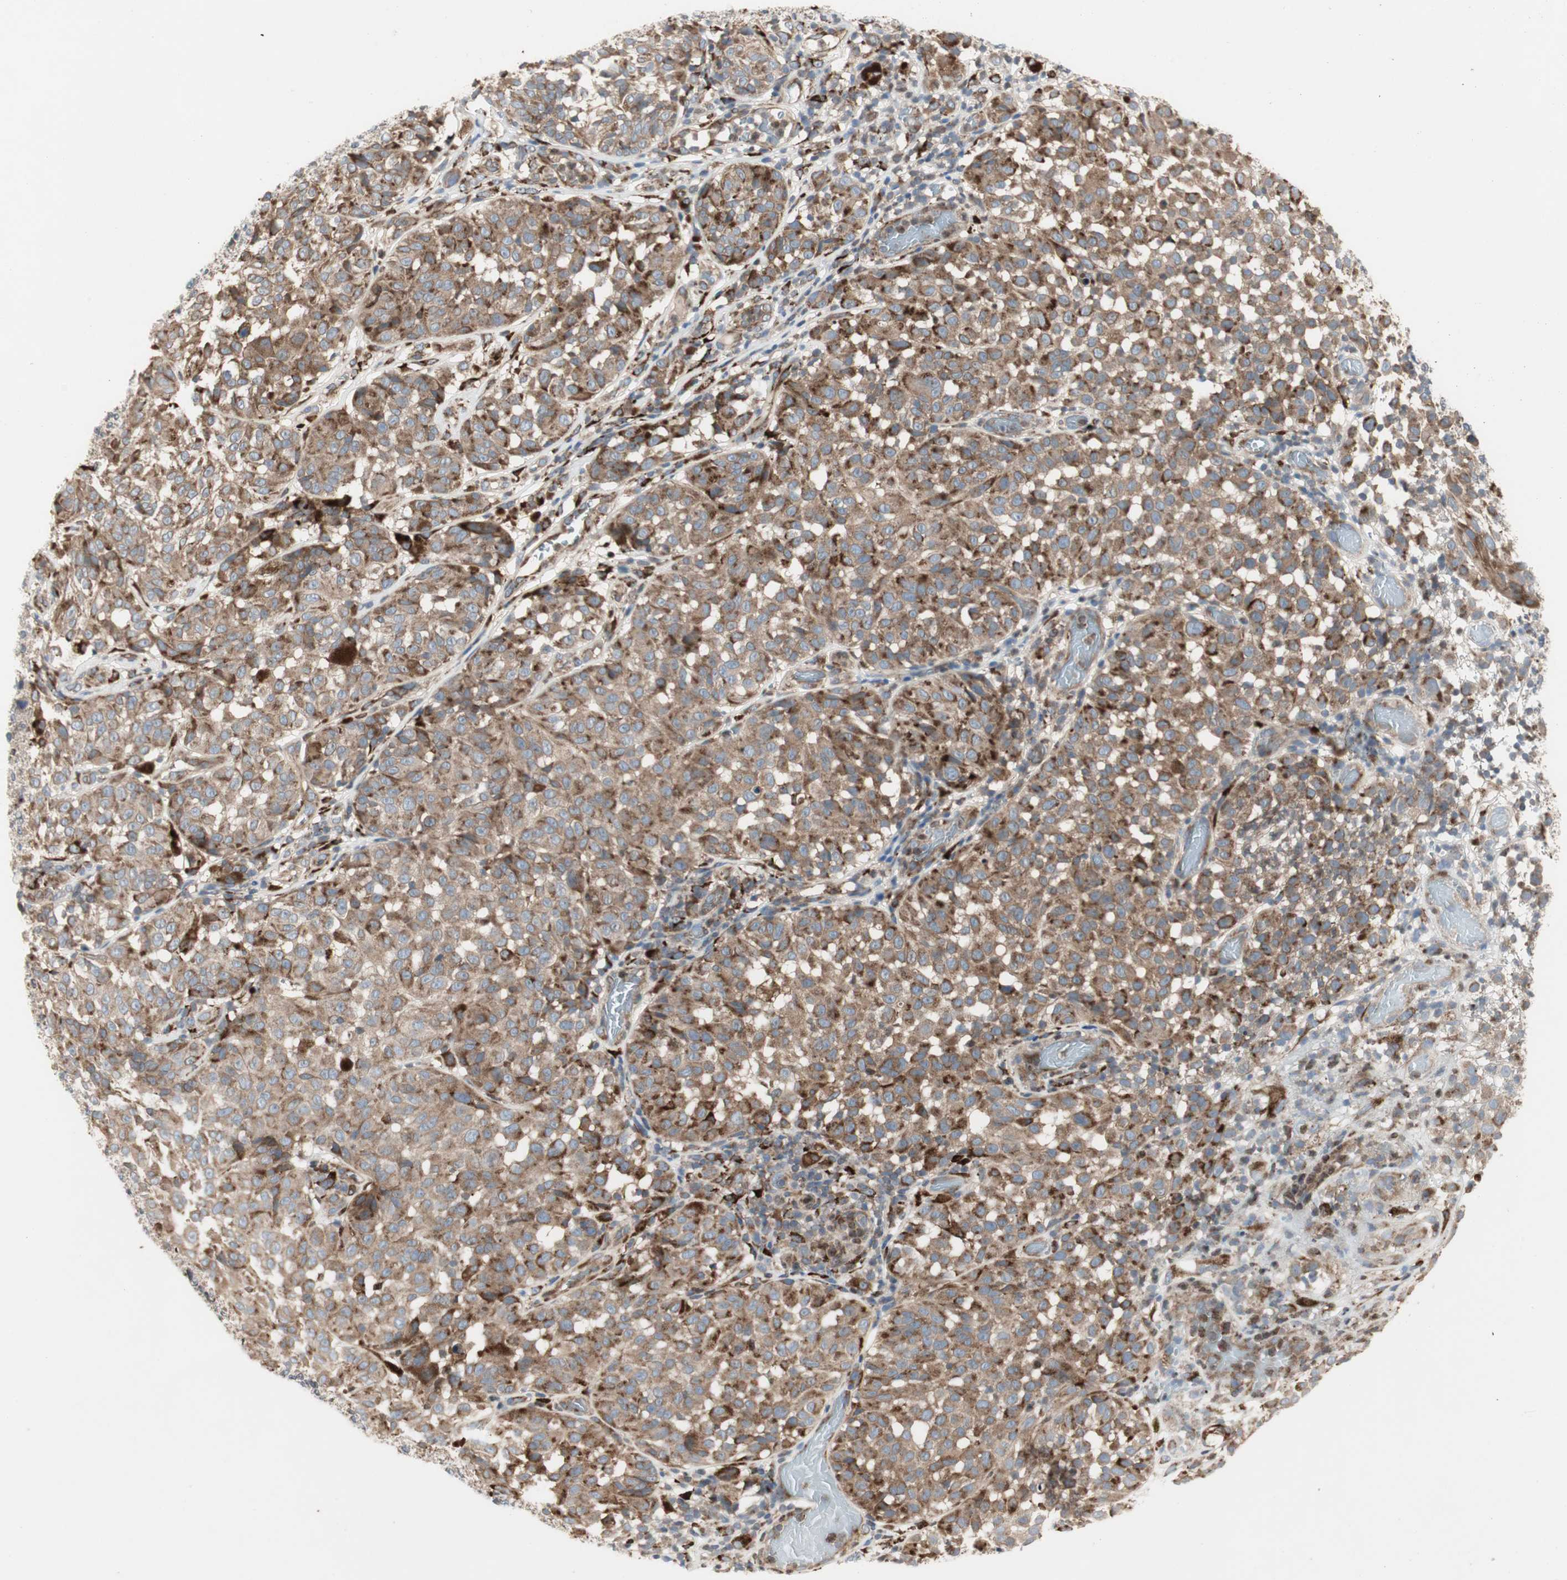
{"staining": {"intensity": "moderate", "quantity": ">75%", "location": "cytoplasmic/membranous"}, "tissue": "melanoma", "cell_type": "Tumor cells", "image_type": "cancer", "snomed": [{"axis": "morphology", "description": "Malignant melanoma, NOS"}, {"axis": "topography", "description": "Skin"}], "caption": "Melanoma stained with DAB (3,3'-diaminobenzidine) IHC demonstrates medium levels of moderate cytoplasmic/membranous positivity in about >75% of tumor cells.", "gene": "H6PD", "patient": {"sex": "female", "age": 46}}